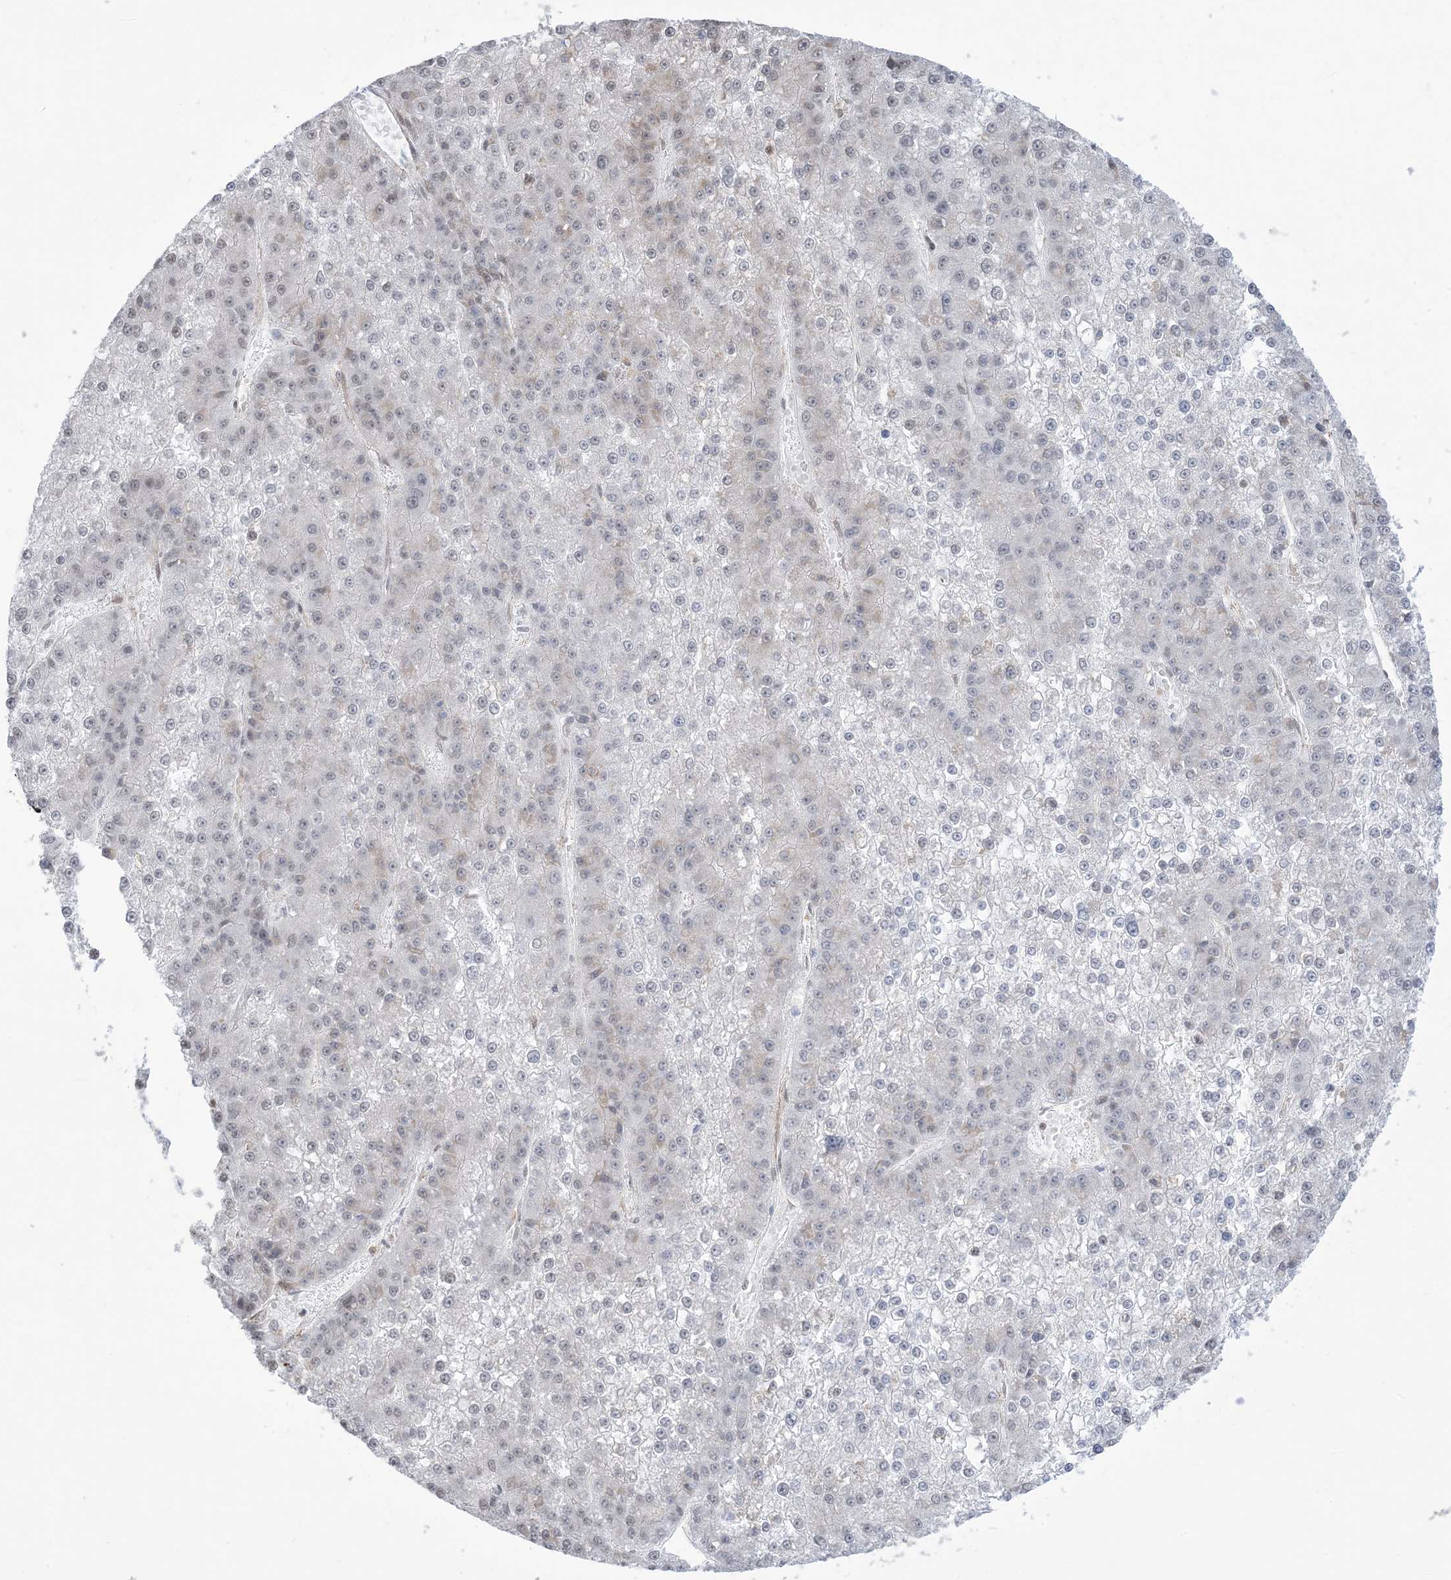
{"staining": {"intensity": "negative", "quantity": "none", "location": "none"}, "tissue": "liver cancer", "cell_type": "Tumor cells", "image_type": "cancer", "snomed": [{"axis": "morphology", "description": "Carcinoma, Hepatocellular, NOS"}, {"axis": "topography", "description": "Liver"}], "caption": "Liver cancer was stained to show a protein in brown. There is no significant staining in tumor cells.", "gene": "CASP4", "patient": {"sex": "female", "age": 73}}